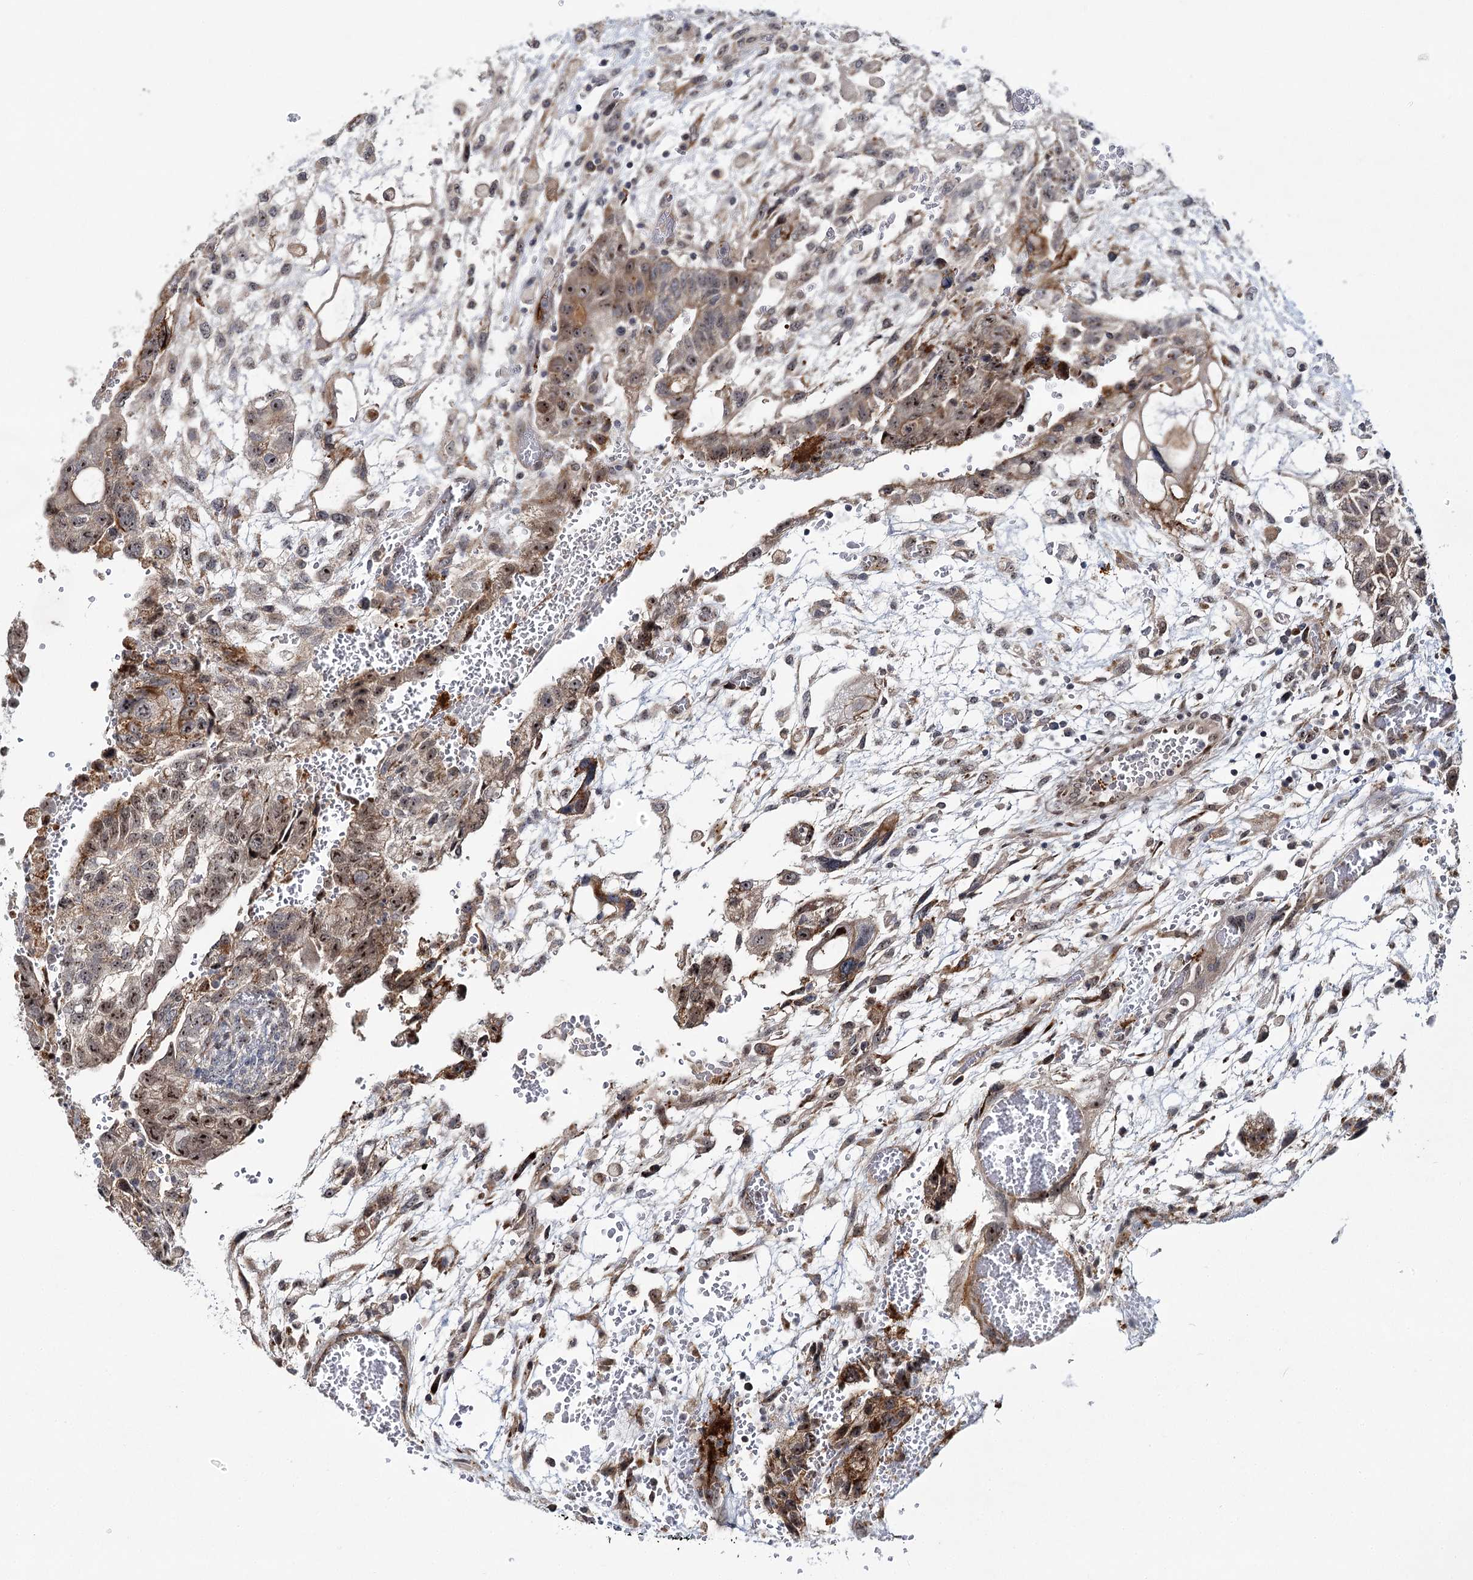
{"staining": {"intensity": "moderate", "quantity": ">75%", "location": "cytoplasmic/membranous,nuclear"}, "tissue": "testis cancer", "cell_type": "Tumor cells", "image_type": "cancer", "snomed": [{"axis": "morphology", "description": "Carcinoma, Embryonal, NOS"}, {"axis": "topography", "description": "Testis"}], "caption": "DAB immunohistochemical staining of testis embryonal carcinoma shows moderate cytoplasmic/membranous and nuclear protein expression in approximately >75% of tumor cells.", "gene": "WDR36", "patient": {"sex": "male", "age": 36}}